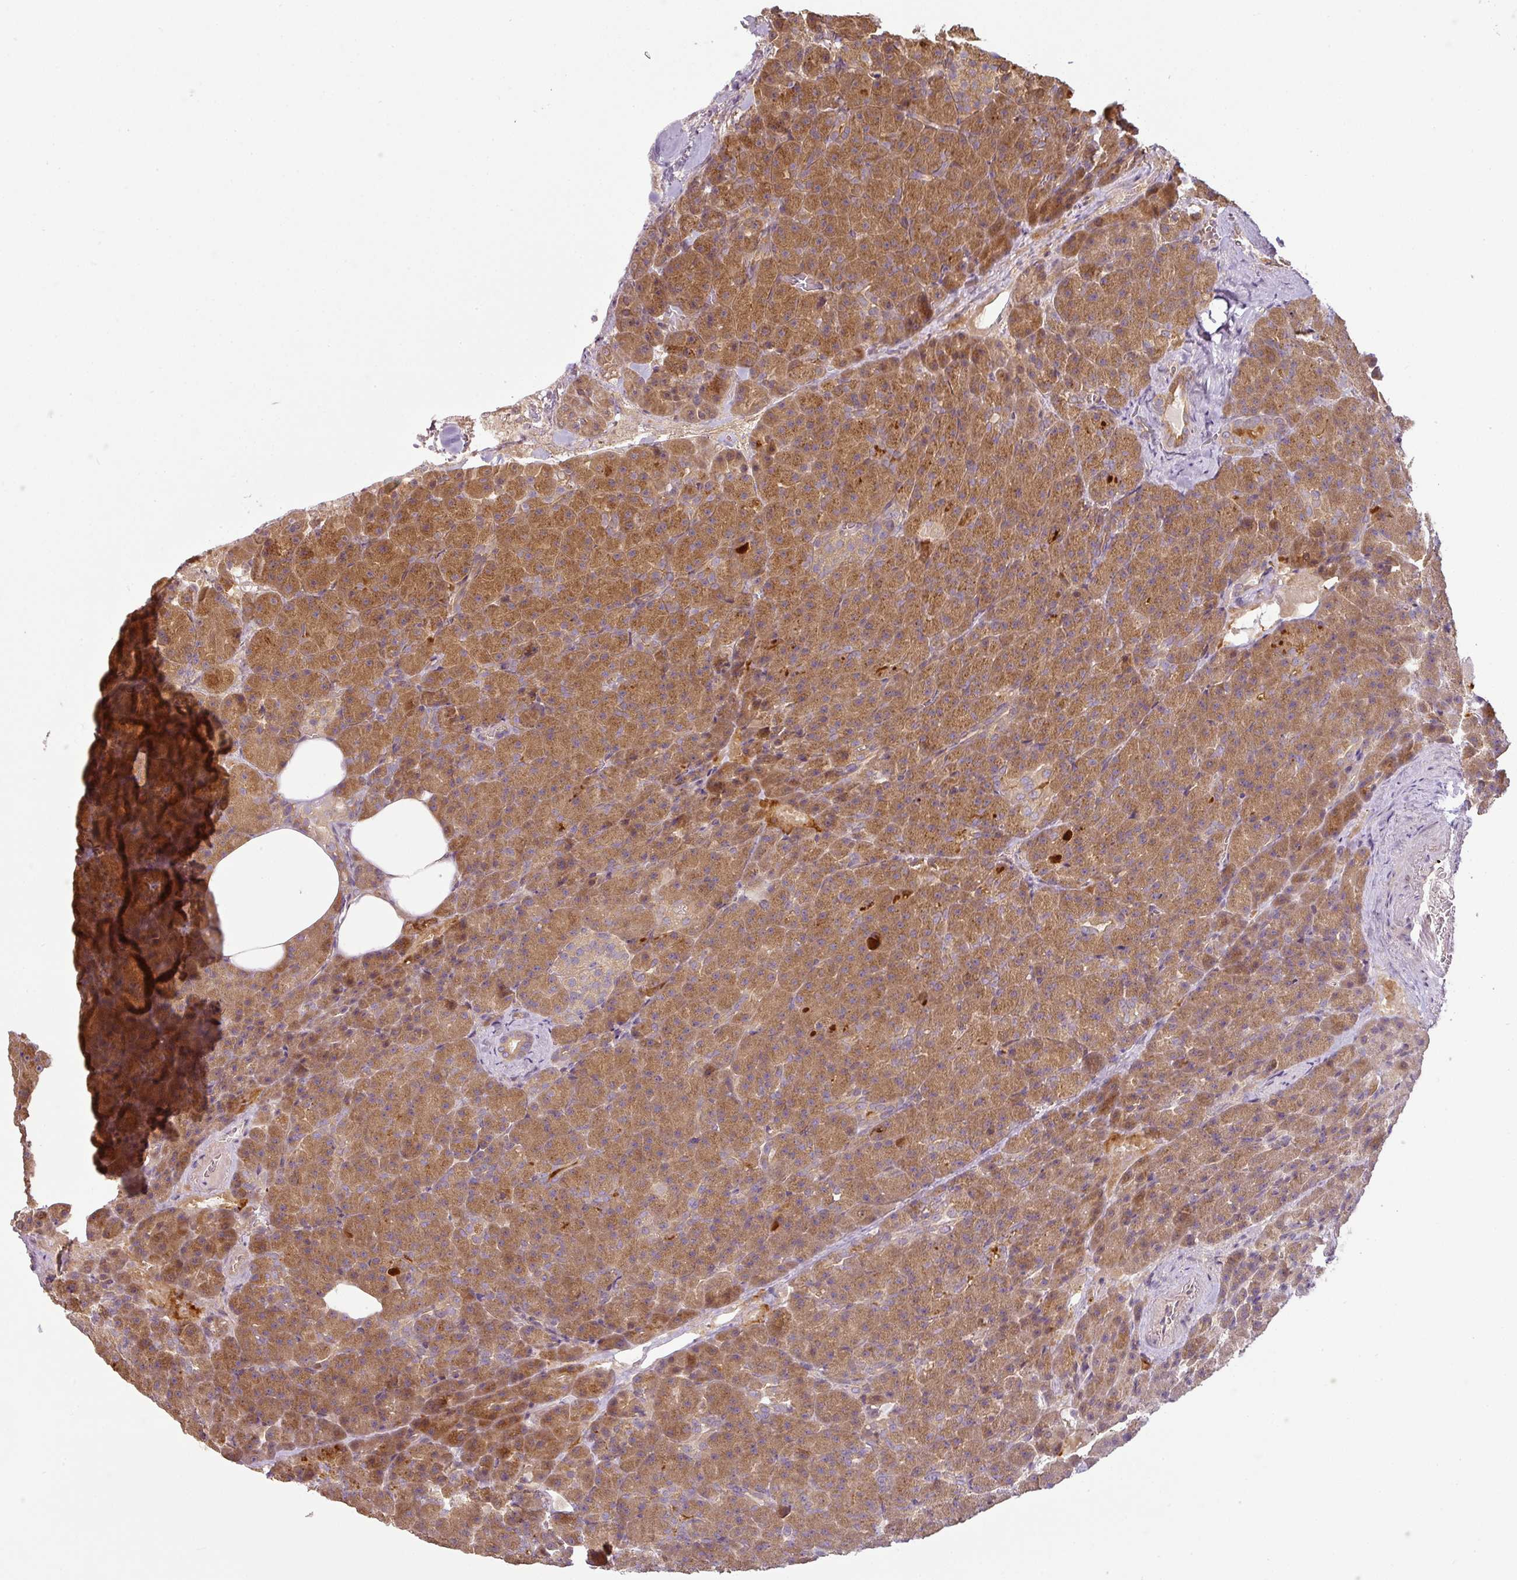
{"staining": {"intensity": "strong", "quantity": ">75%", "location": "cytoplasmic/membranous"}, "tissue": "pancreas", "cell_type": "Exocrine glandular cells", "image_type": "normal", "snomed": [{"axis": "morphology", "description": "Normal tissue, NOS"}, {"axis": "topography", "description": "Pancreas"}], "caption": "High-power microscopy captured an immunohistochemistry (IHC) photomicrograph of benign pancreas, revealing strong cytoplasmic/membranous expression in about >75% of exocrine glandular cells.", "gene": "RNF31", "patient": {"sex": "female", "age": 74}}